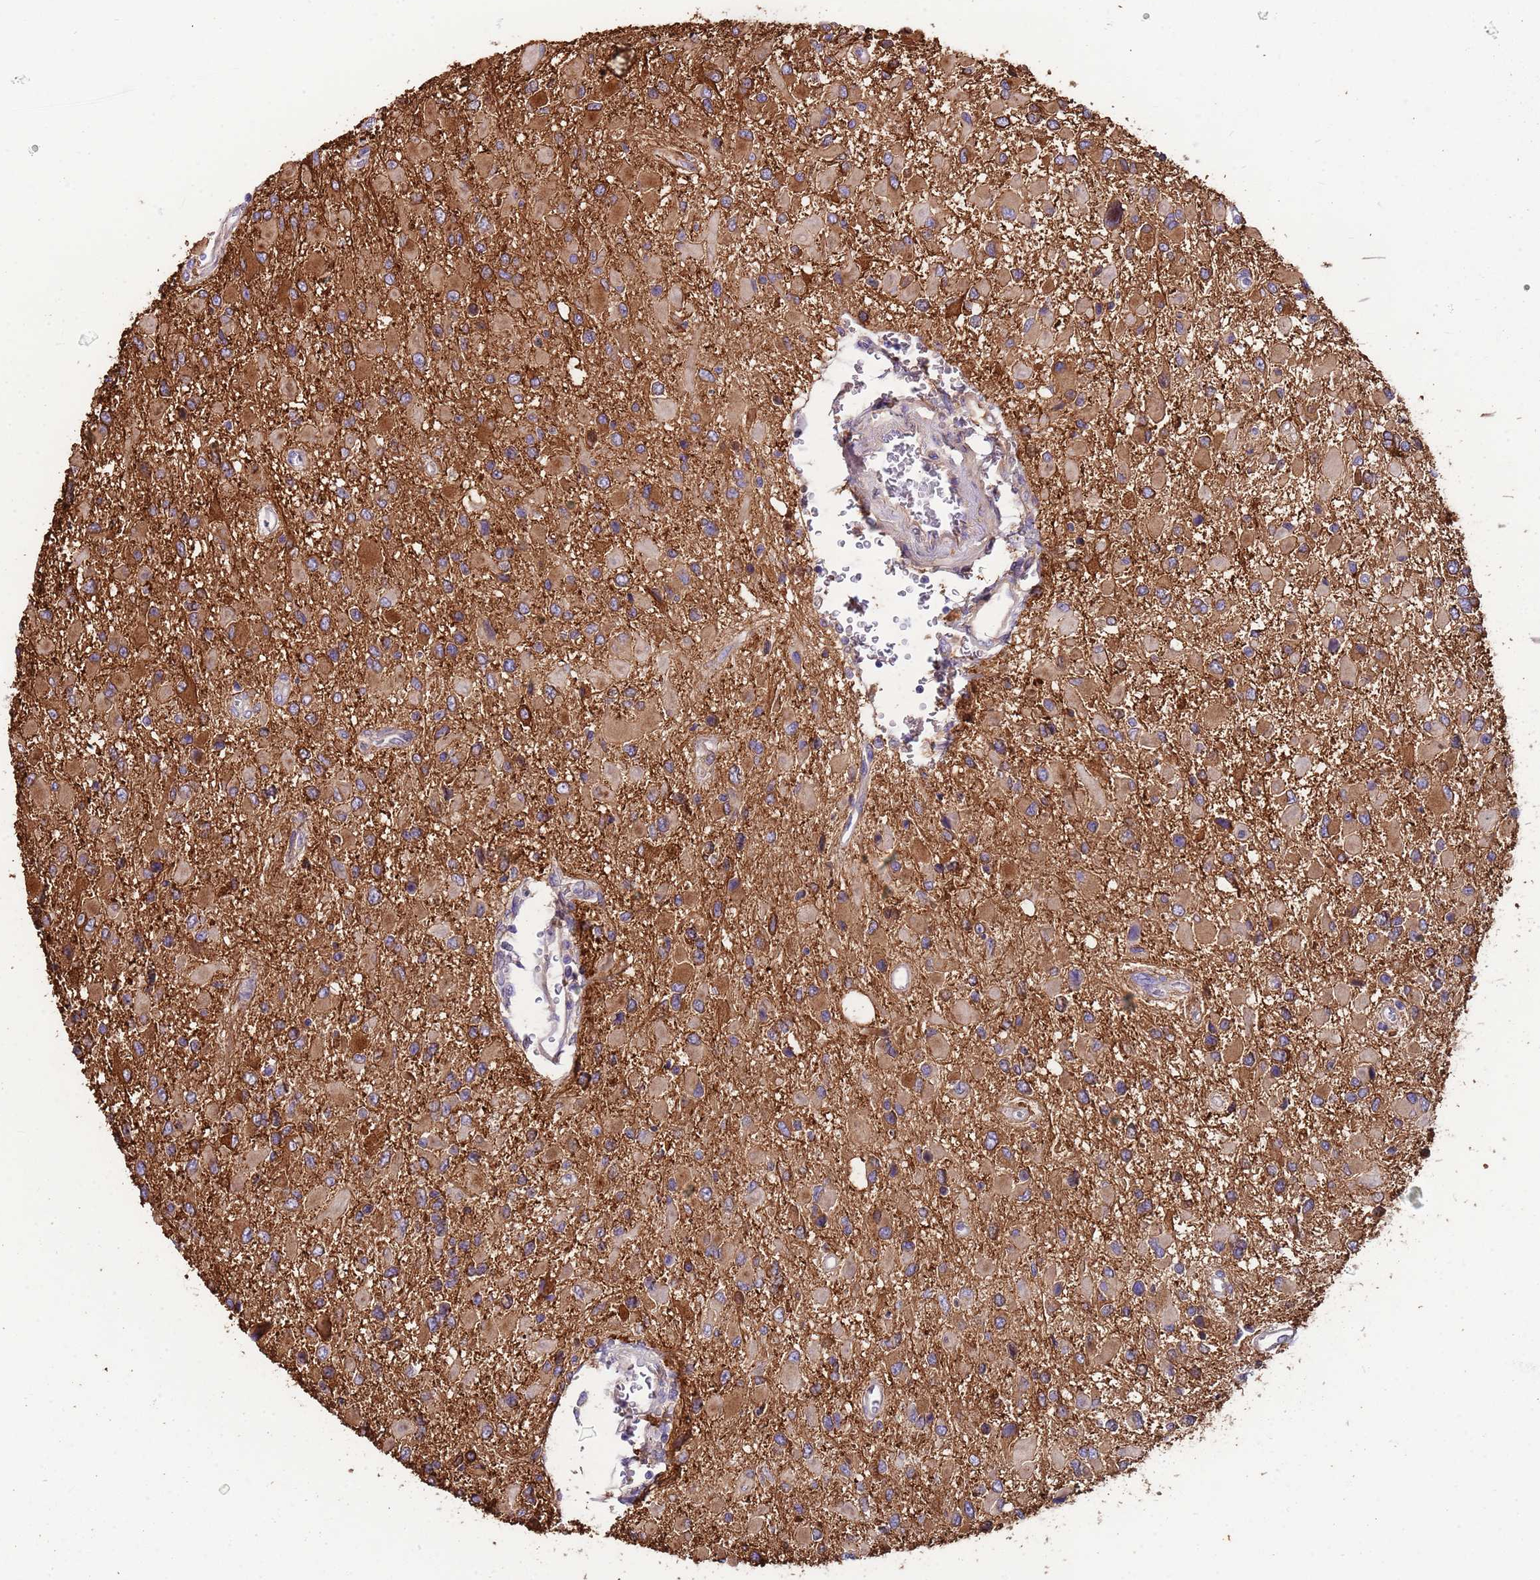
{"staining": {"intensity": "moderate", "quantity": ">75%", "location": "cytoplasmic/membranous"}, "tissue": "glioma", "cell_type": "Tumor cells", "image_type": "cancer", "snomed": [{"axis": "morphology", "description": "Glioma, malignant, High grade"}, {"axis": "topography", "description": "Brain"}], "caption": "Tumor cells demonstrate moderate cytoplasmic/membranous positivity in approximately >75% of cells in glioma. The protein is stained brown, and the nuclei are stained in blue (DAB (3,3'-diaminobenzidine) IHC with brightfield microscopy, high magnification).", "gene": "PAQR7", "patient": {"sex": "male", "age": 53}}